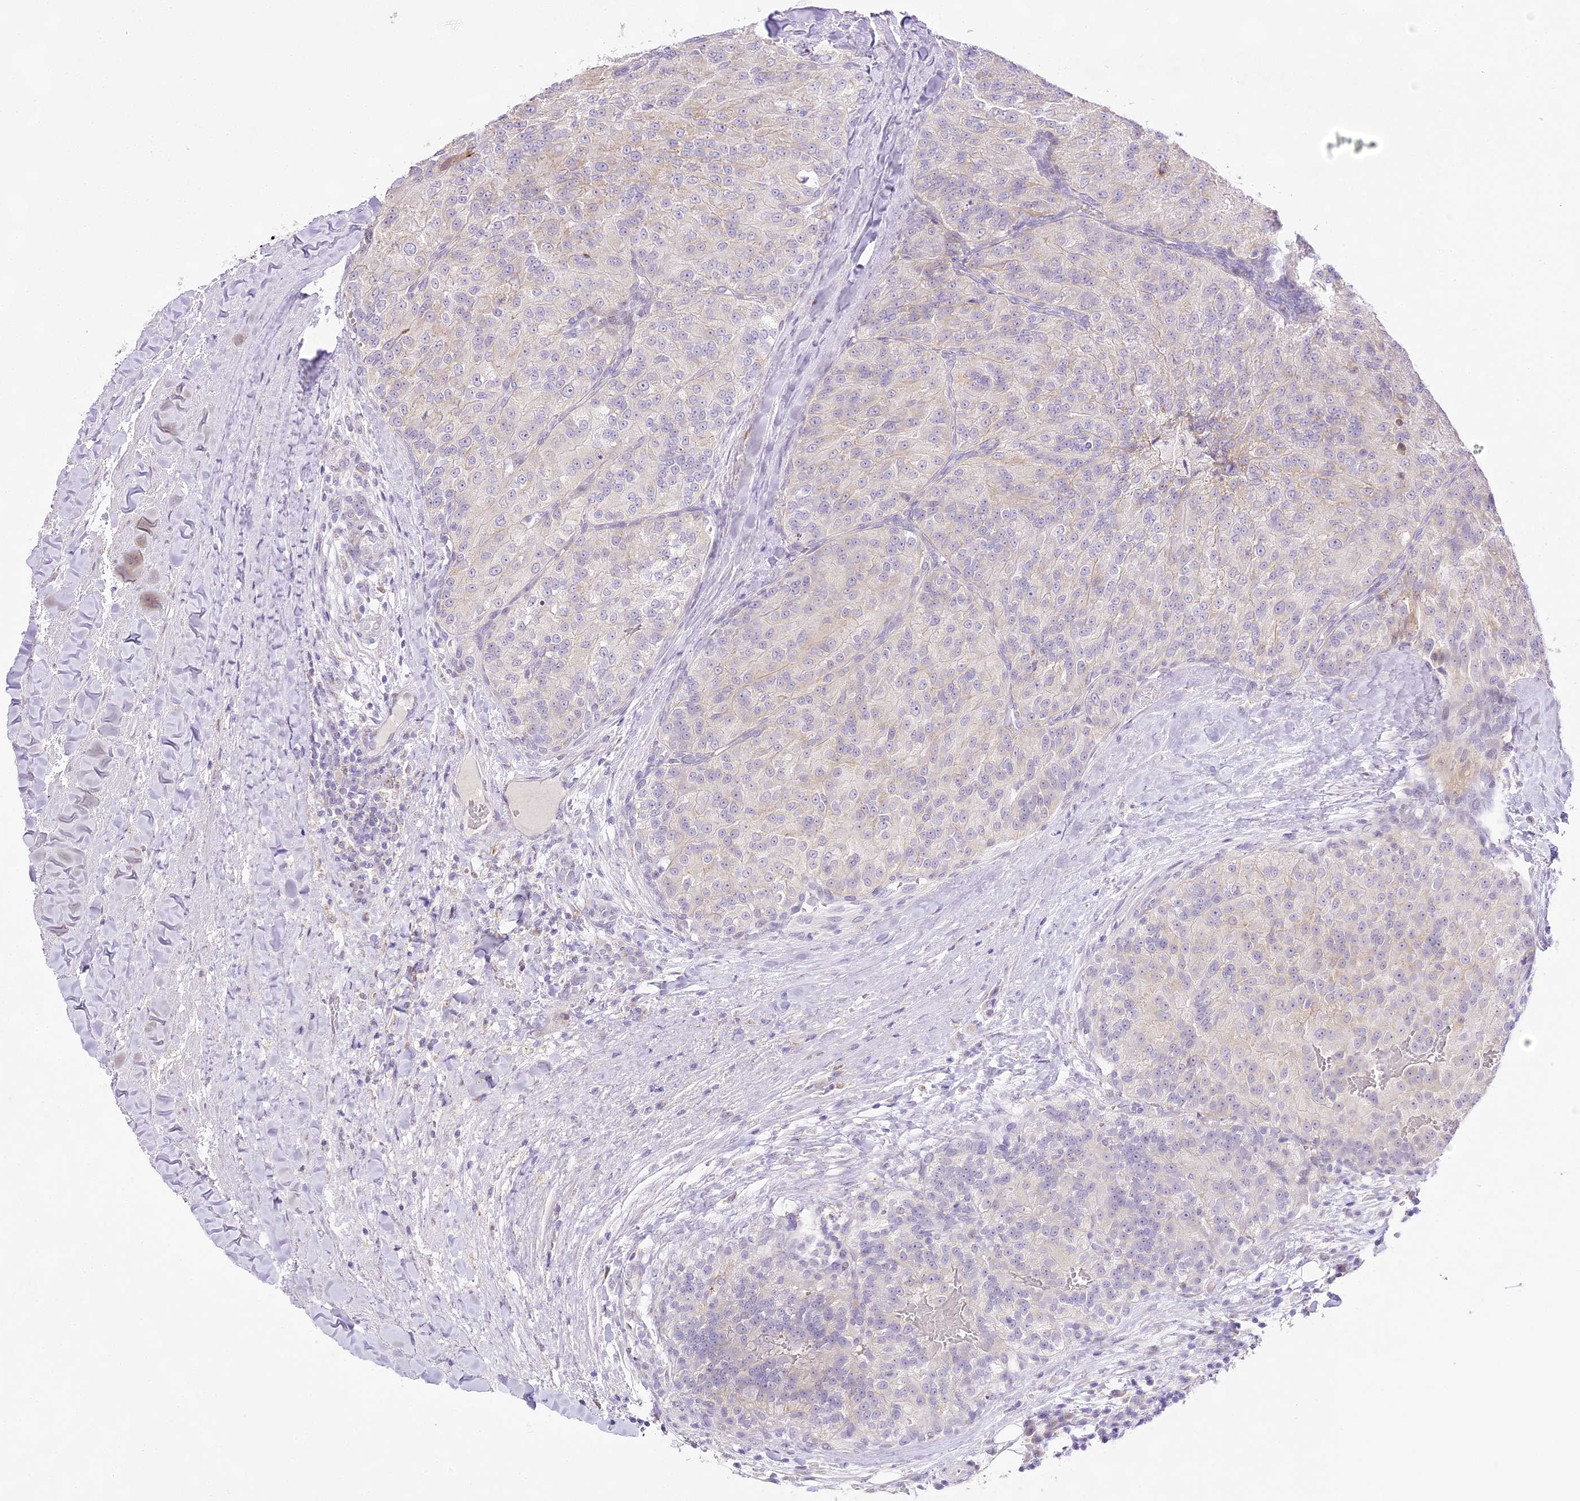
{"staining": {"intensity": "weak", "quantity": "<25%", "location": "cytoplasmic/membranous"}, "tissue": "renal cancer", "cell_type": "Tumor cells", "image_type": "cancer", "snomed": [{"axis": "morphology", "description": "Adenocarcinoma, NOS"}, {"axis": "topography", "description": "Kidney"}], "caption": "Micrograph shows no significant protein staining in tumor cells of renal adenocarcinoma.", "gene": "CCDC30", "patient": {"sex": "female", "age": 63}}